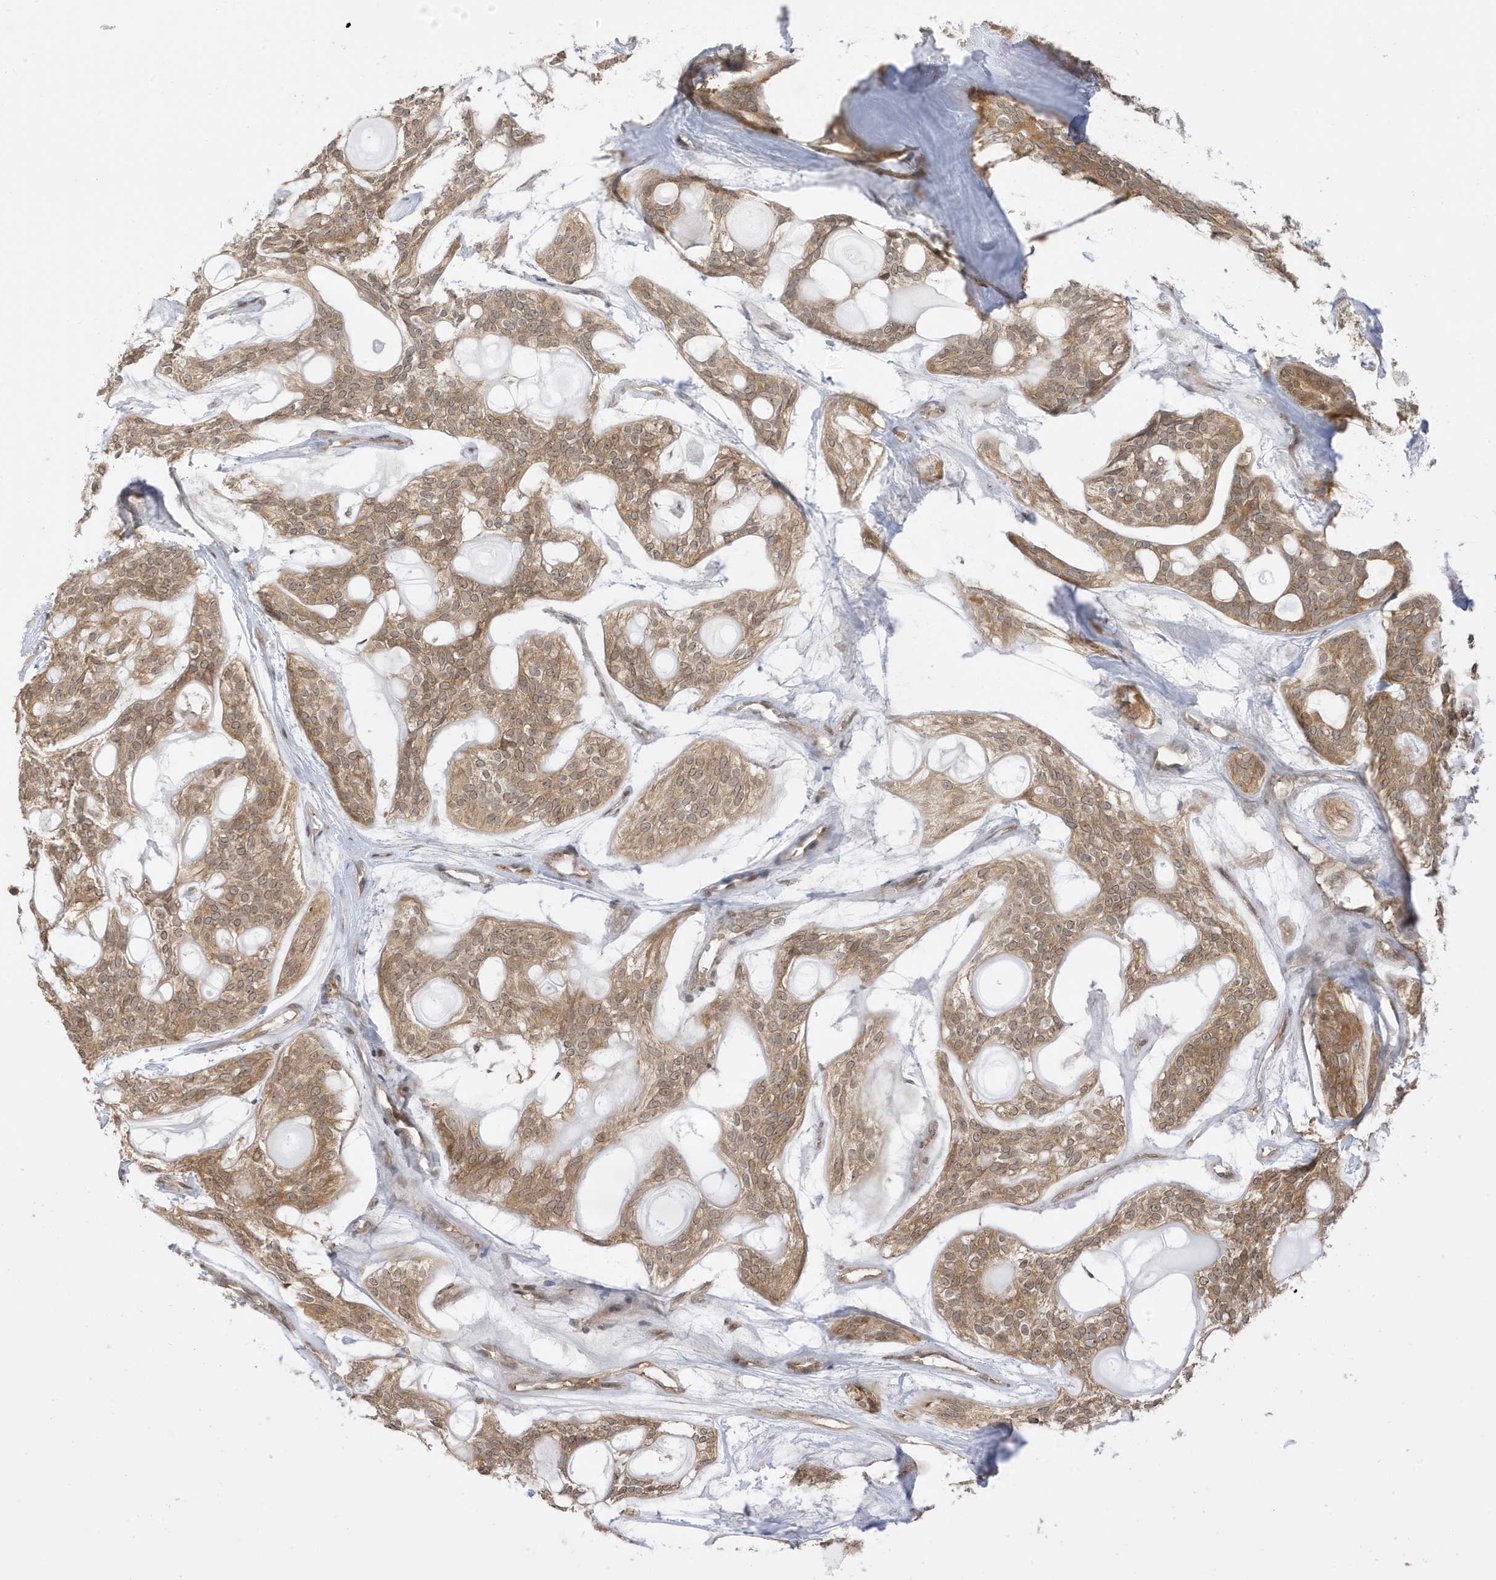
{"staining": {"intensity": "moderate", "quantity": ">75%", "location": "cytoplasmic/membranous,nuclear"}, "tissue": "head and neck cancer", "cell_type": "Tumor cells", "image_type": "cancer", "snomed": [{"axis": "morphology", "description": "Adenocarcinoma, NOS"}, {"axis": "topography", "description": "Head-Neck"}], "caption": "DAB immunohistochemical staining of head and neck cancer (adenocarcinoma) exhibits moderate cytoplasmic/membranous and nuclear protein expression in approximately >75% of tumor cells.", "gene": "TAB3", "patient": {"sex": "male", "age": 66}}